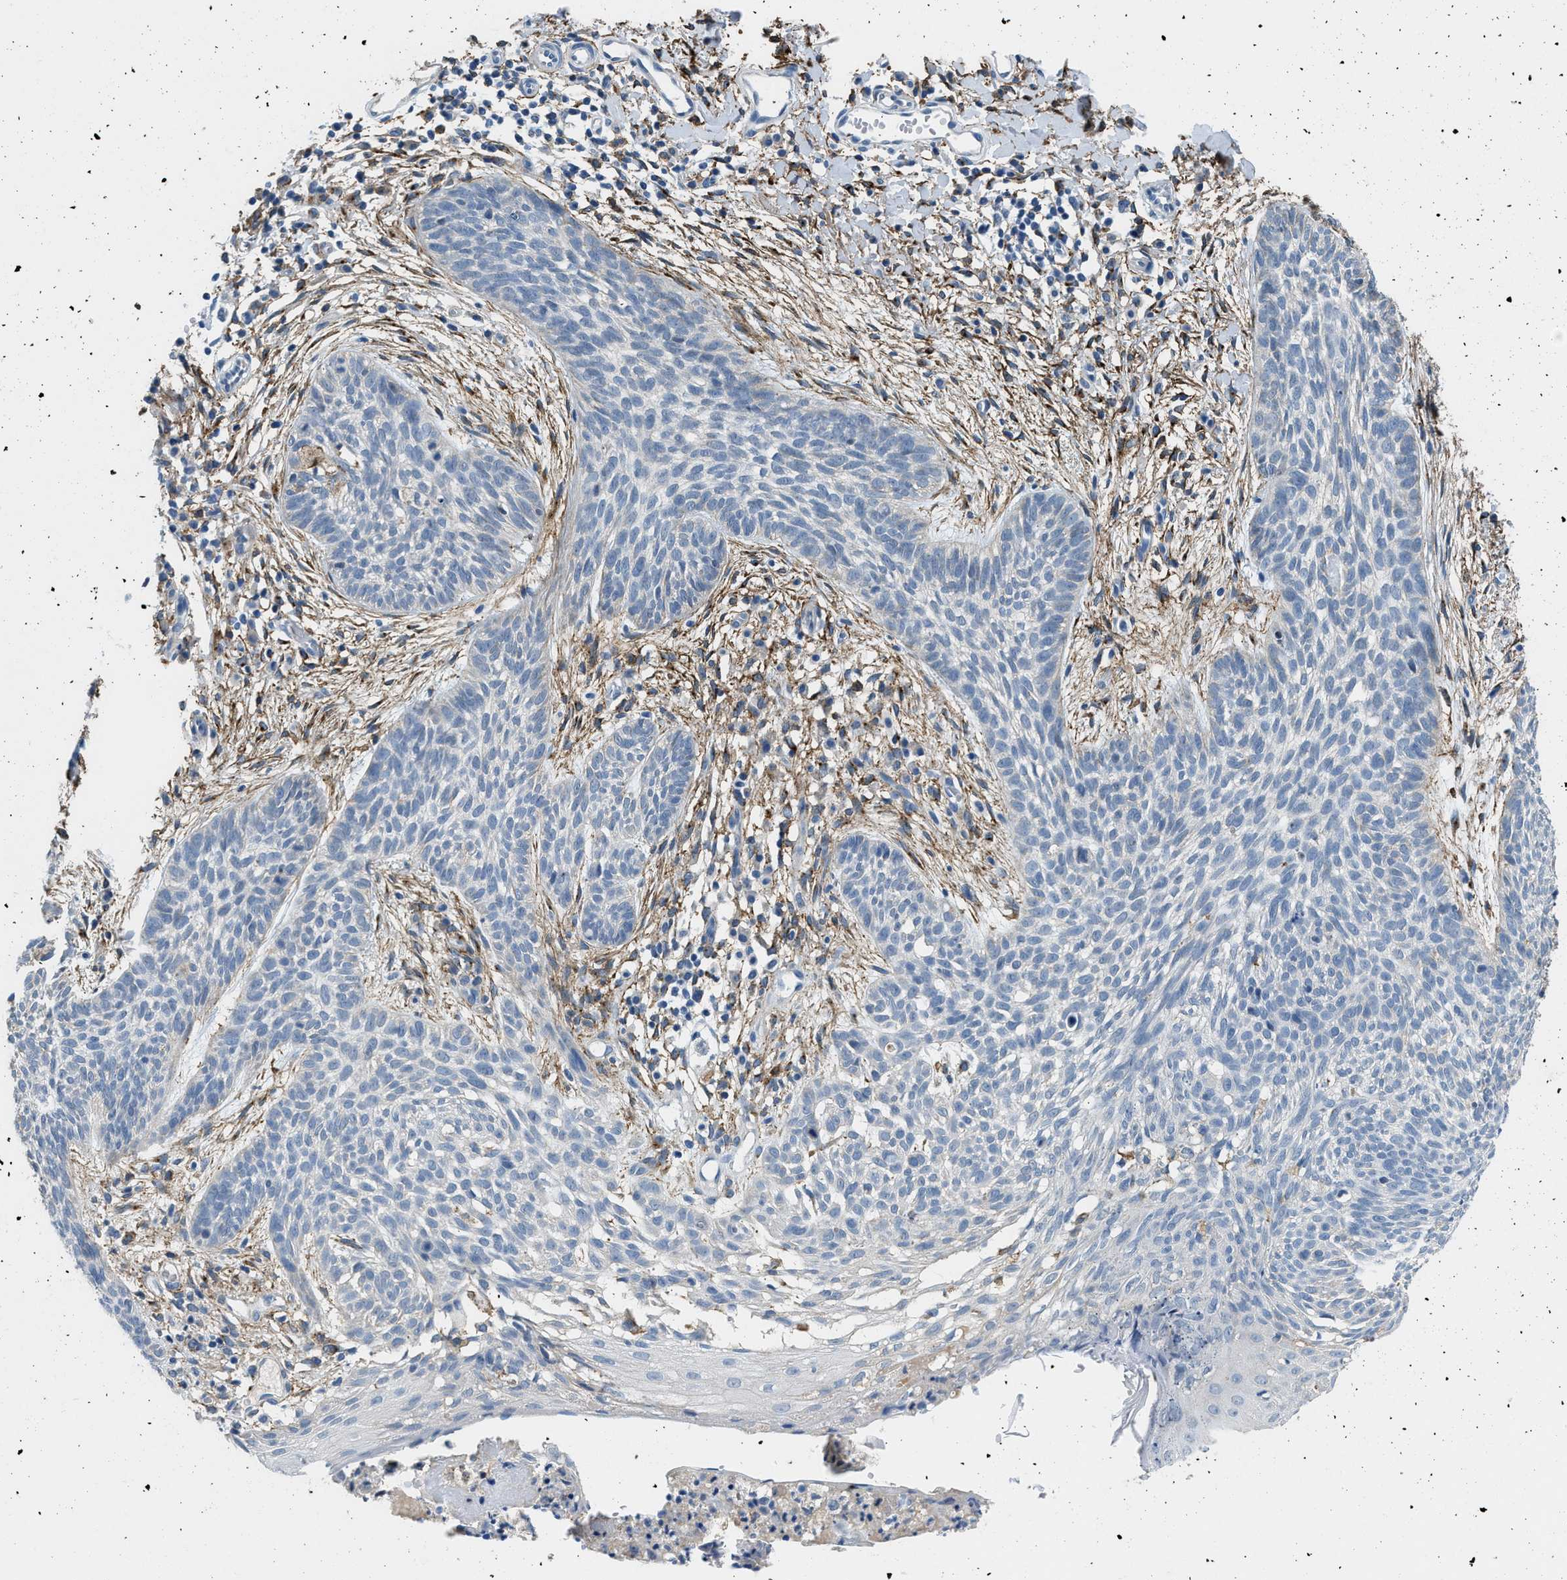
{"staining": {"intensity": "negative", "quantity": "none", "location": "none"}, "tissue": "skin cancer", "cell_type": "Tumor cells", "image_type": "cancer", "snomed": [{"axis": "morphology", "description": "Basal cell carcinoma"}, {"axis": "topography", "description": "Skin"}], "caption": "A photomicrograph of human skin cancer (basal cell carcinoma) is negative for staining in tumor cells.", "gene": "LRP1", "patient": {"sex": "female", "age": 59}}